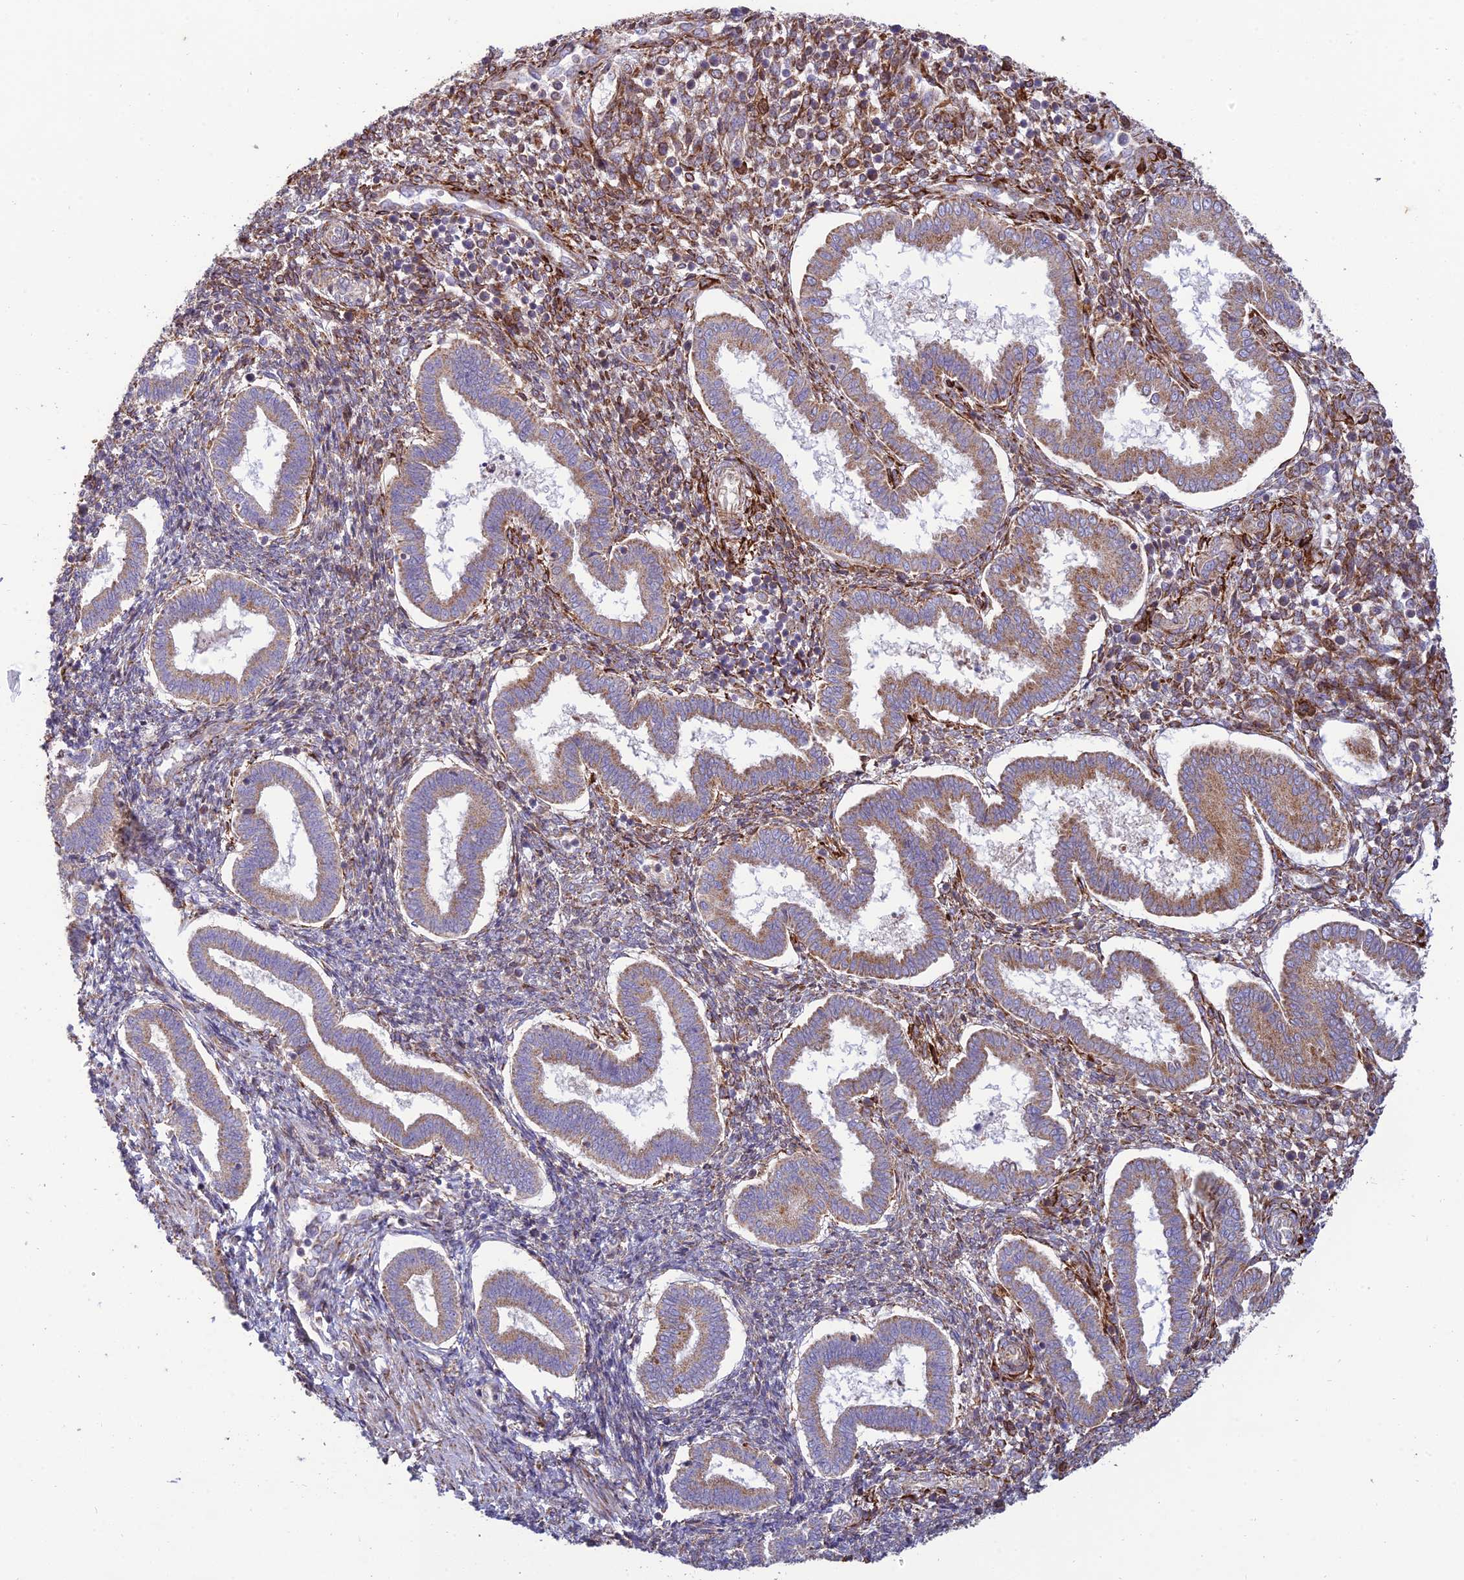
{"staining": {"intensity": "strong", "quantity": ">75%", "location": "cytoplasmic/membranous"}, "tissue": "endometrium", "cell_type": "Cells in endometrial stroma", "image_type": "normal", "snomed": [{"axis": "morphology", "description": "Normal tissue, NOS"}, {"axis": "topography", "description": "Endometrium"}], "caption": "Unremarkable endometrium exhibits strong cytoplasmic/membranous positivity in about >75% of cells in endometrial stroma, visualized by immunohistochemistry. Immunohistochemistry (ihc) stains the protein of interest in brown and the nuclei are stained blue.", "gene": "RCN3", "patient": {"sex": "female", "age": 24}}